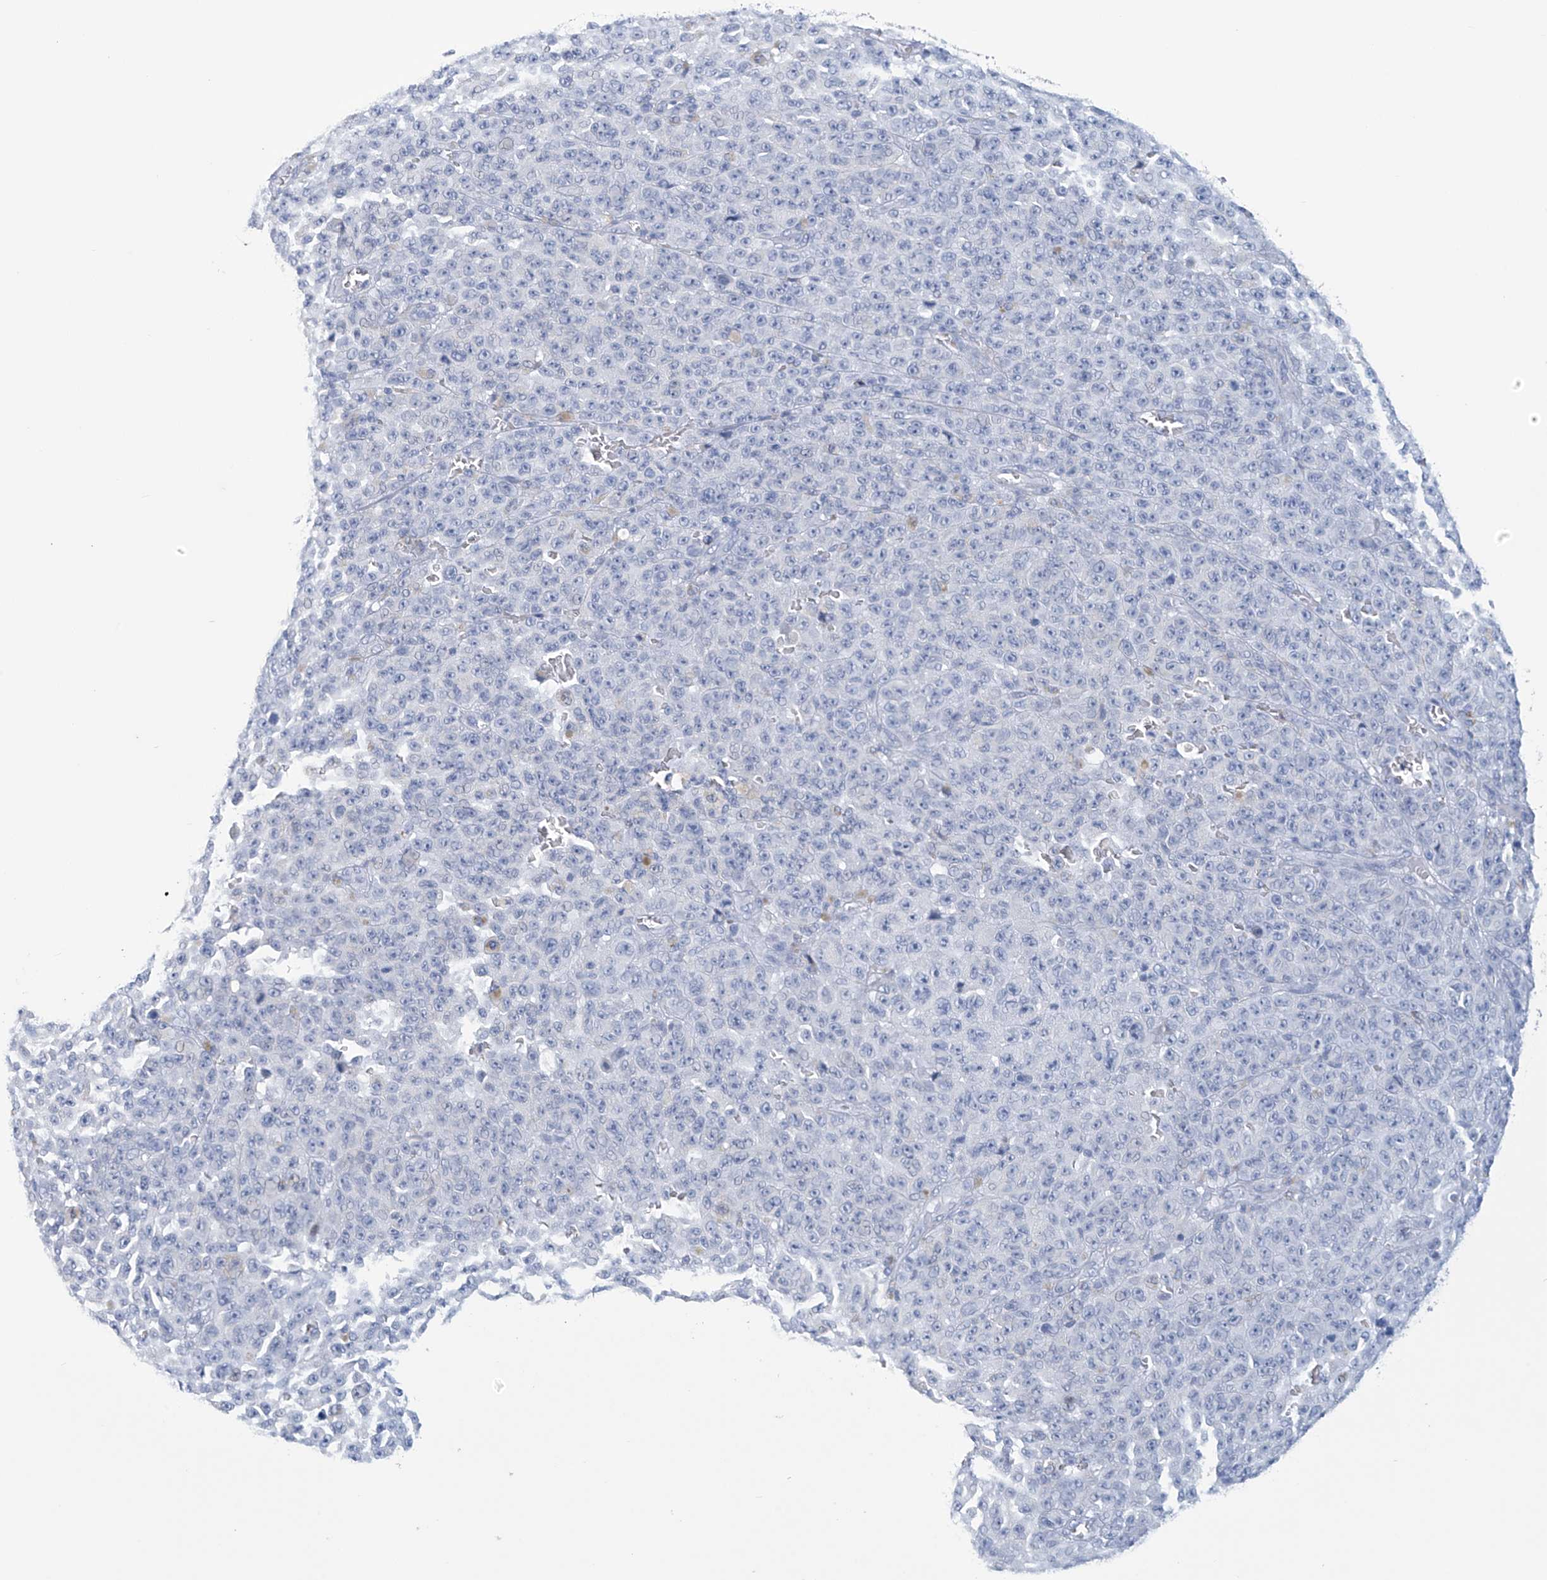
{"staining": {"intensity": "negative", "quantity": "none", "location": "none"}, "tissue": "melanoma", "cell_type": "Tumor cells", "image_type": "cancer", "snomed": [{"axis": "morphology", "description": "Malignant melanoma, NOS"}, {"axis": "topography", "description": "Skin"}], "caption": "IHC of melanoma exhibits no expression in tumor cells.", "gene": "DSP", "patient": {"sex": "female", "age": 82}}